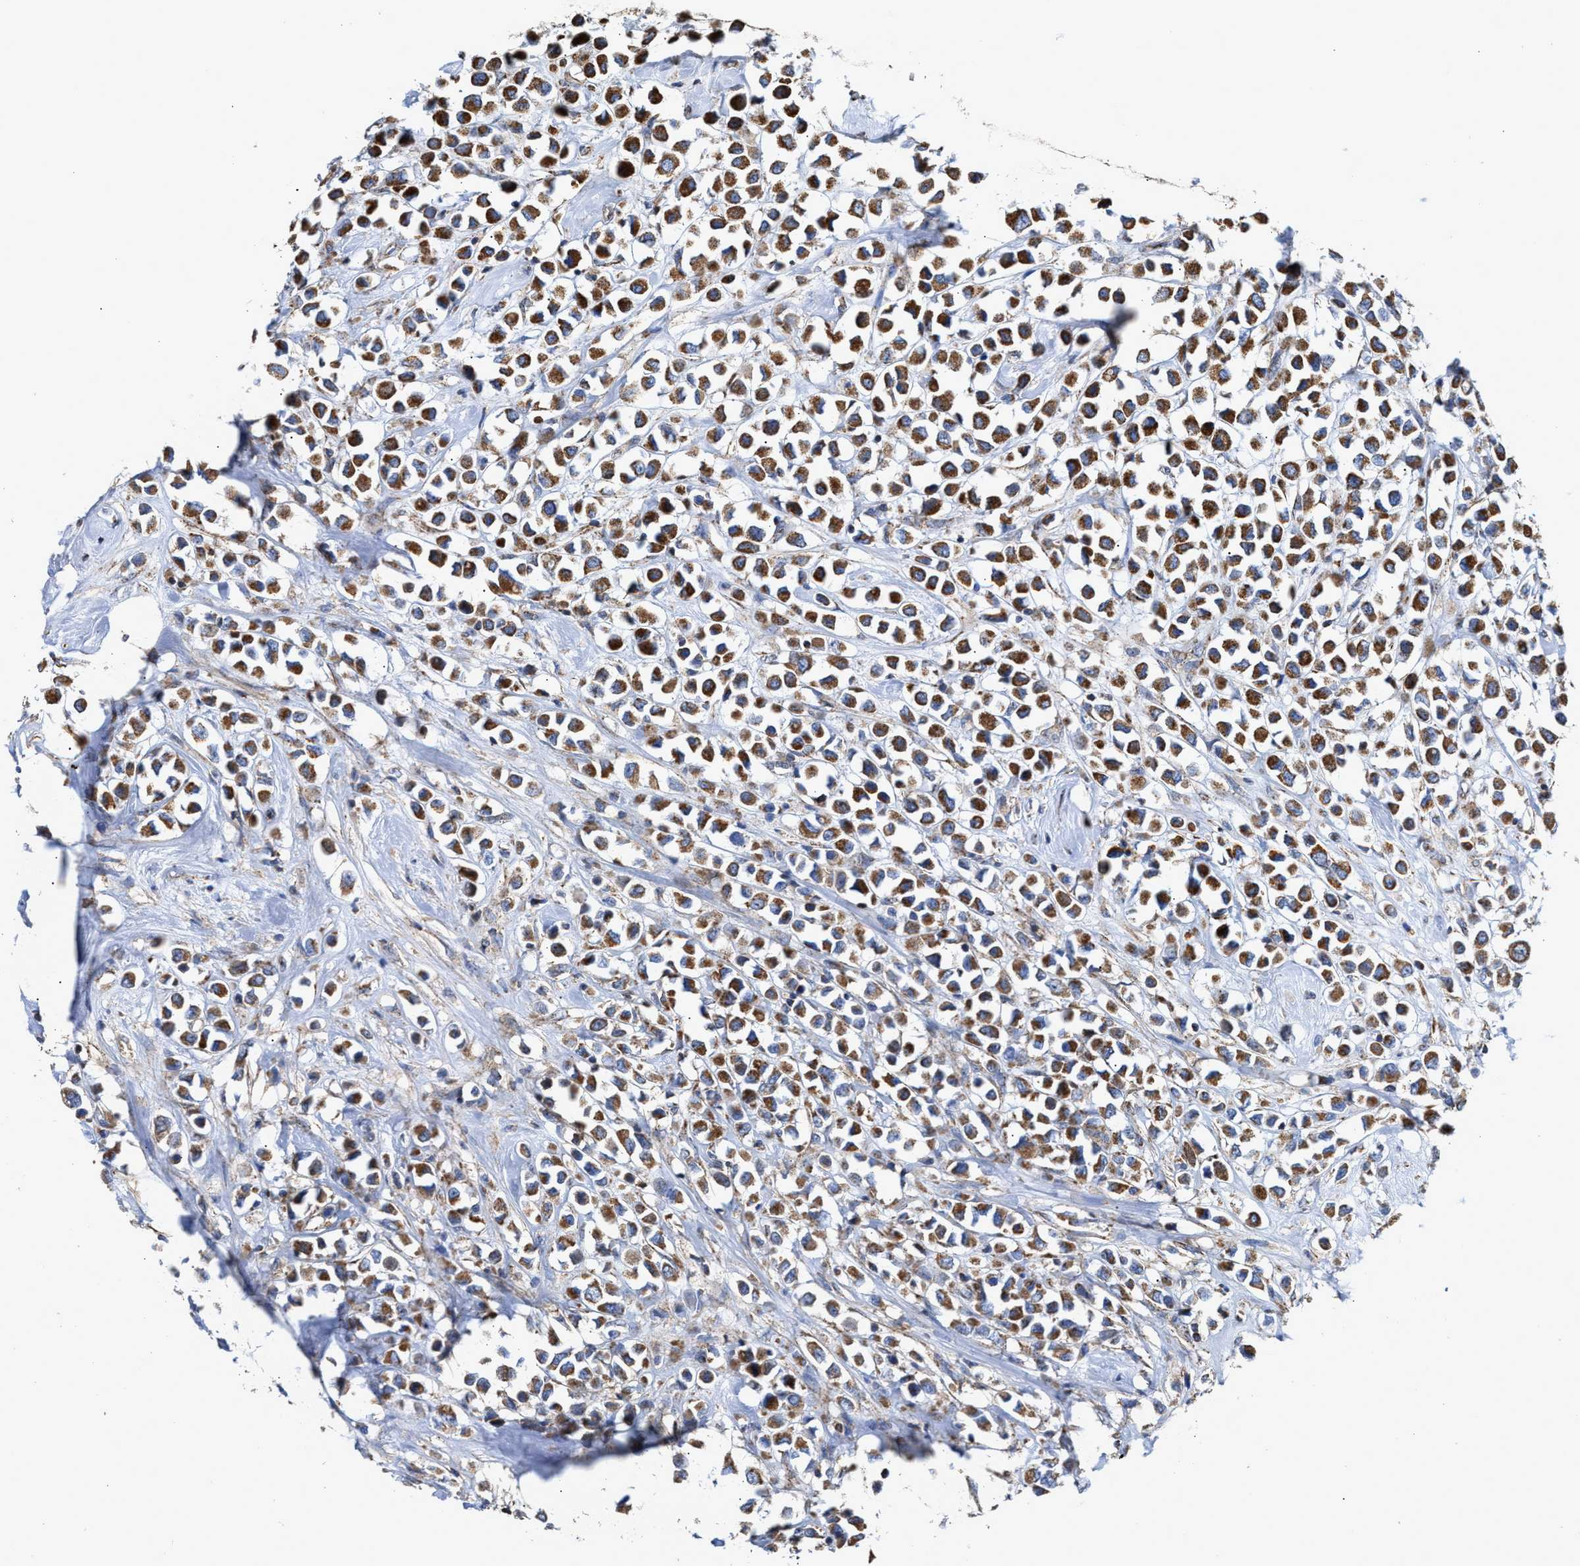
{"staining": {"intensity": "strong", "quantity": ">75%", "location": "cytoplasmic/membranous"}, "tissue": "breast cancer", "cell_type": "Tumor cells", "image_type": "cancer", "snomed": [{"axis": "morphology", "description": "Duct carcinoma"}, {"axis": "topography", "description": "Breast"}], "caption": "Protein analysis of breast cancer (intraductal carcinoma) tissue shows strong cytoplasmic/membranous expression in approximately >75% of tumor cells. (brown staining indicates protein expression, while blue staining denotes nuclei).", "gene": "MECR", "patient": {"sex": "female", "age": 61}}